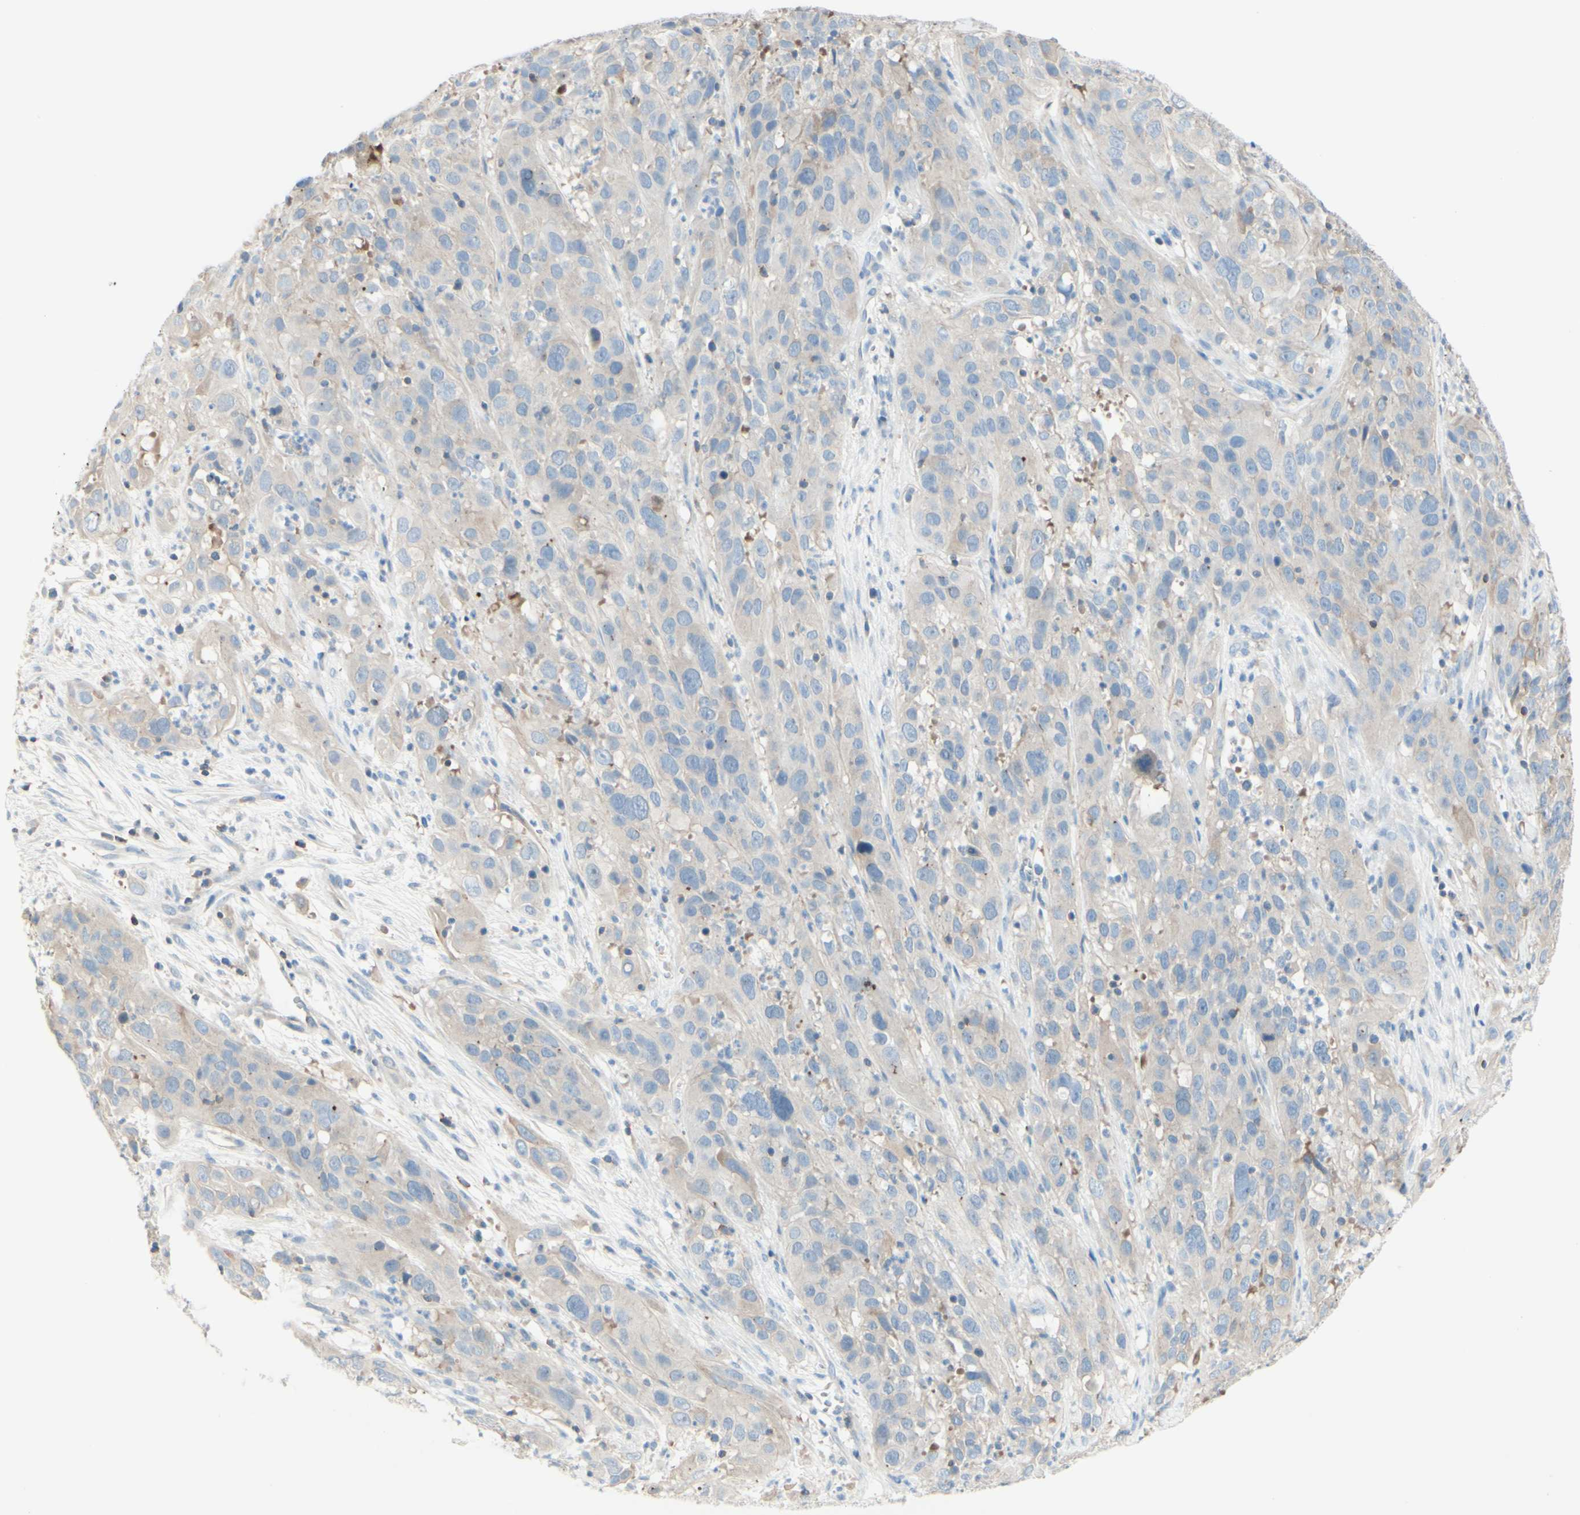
{"staining": {"intensity": "weak", "quantity": "<25%", "location": "cytoplasmic/membranous"}, "tissue": "cervical cancer", "cell_type": "Tumor cells", "image_type": "cancer", "snomed": [{"axis": "morphology", "description": "Squamous cell carcinoma, NOS"}, {"axis": "topography", "description": "Cervix"}], "caption": "A micrograph of human cervical squamous cell carcinoma is negative for staining in tumor cells.", "gene": "MTM1", "patient": {"sex": "female", "age": 32}}